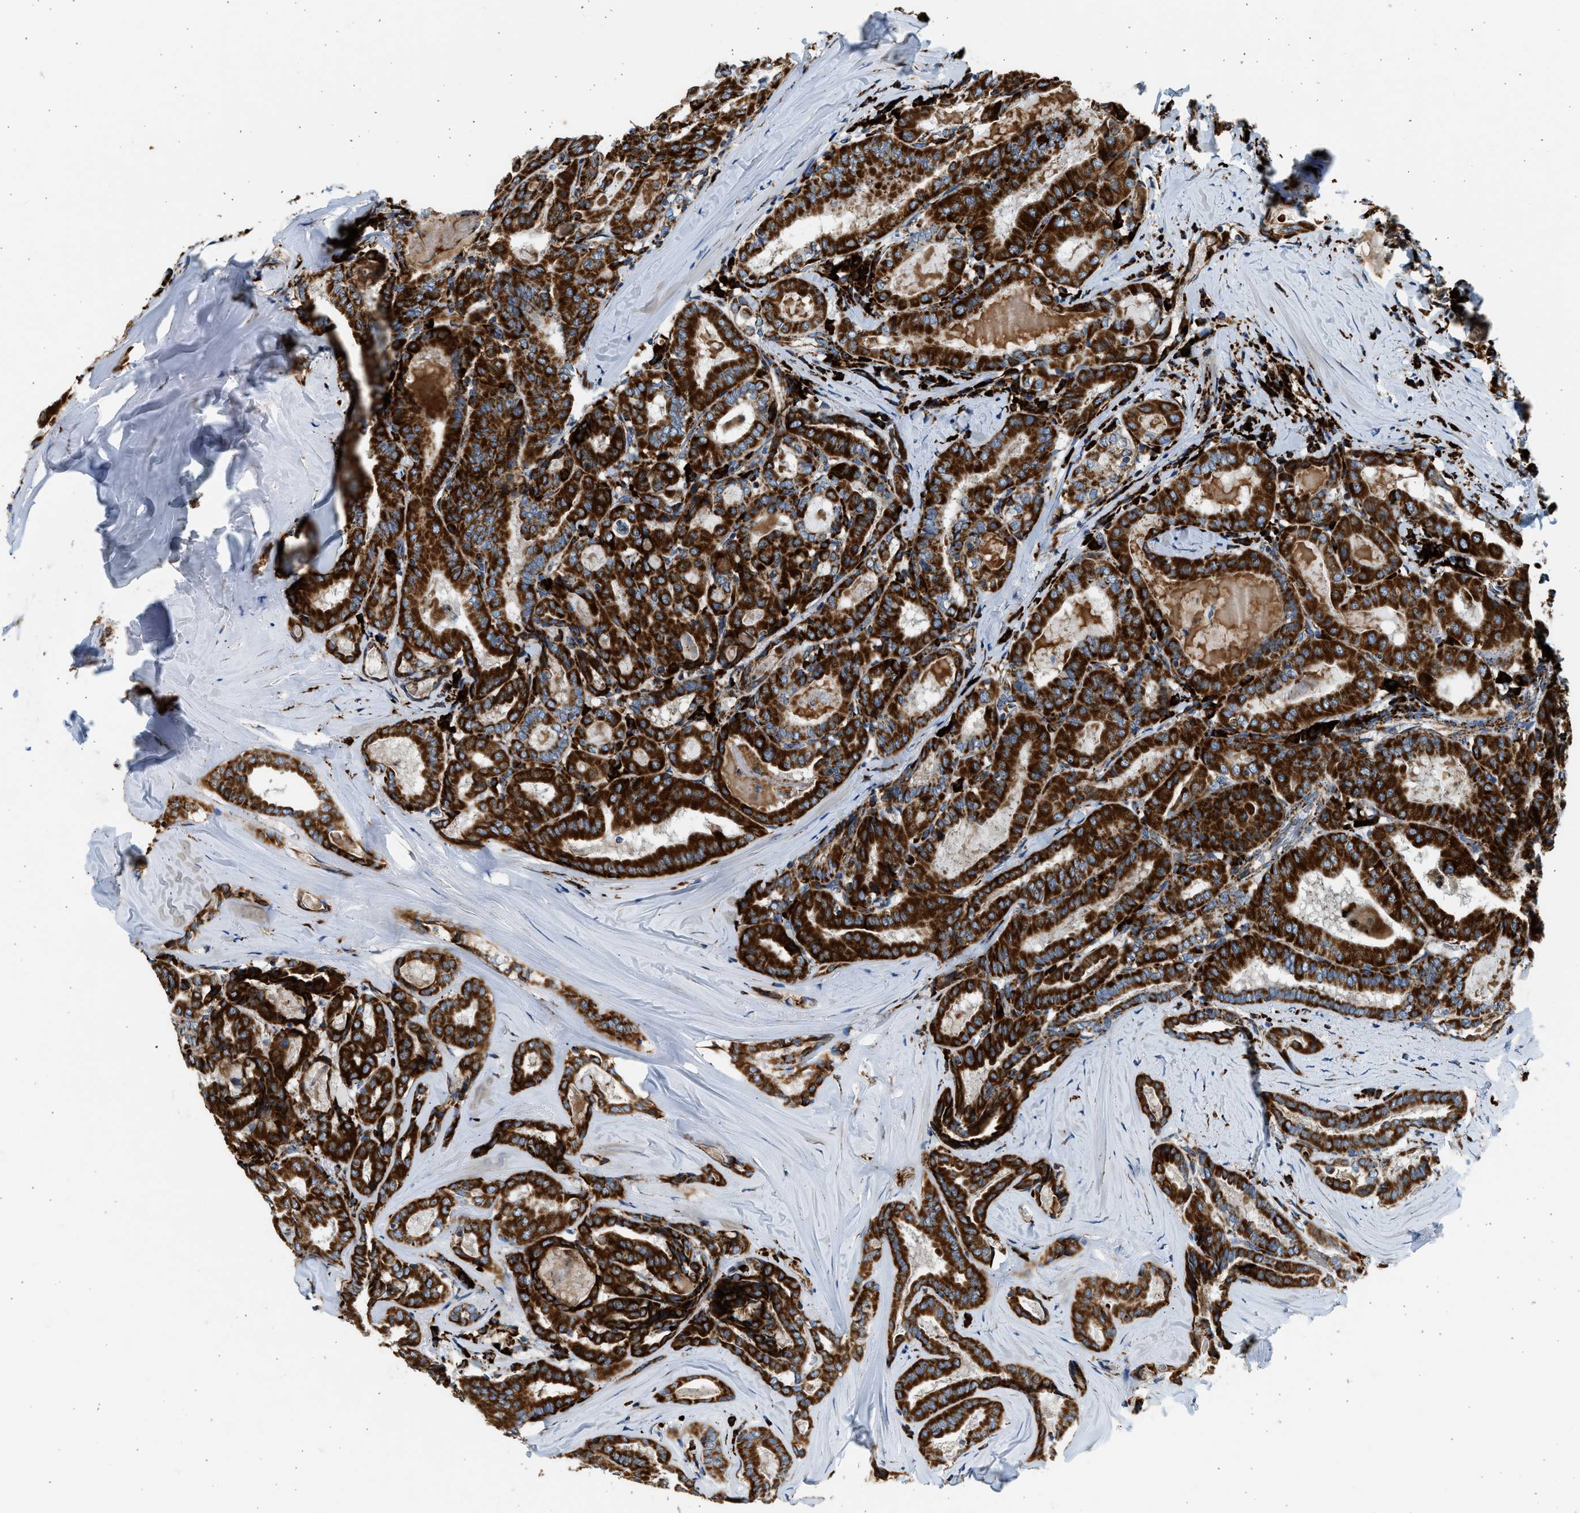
{"staining": {"intensity": "strong", "quantity": ">75%", "location": "cytoplasmic/membranous"}, "tissue": "thyroid cancer", "cell_type": "Tumor cells", "image_type": "cancer", "snomed": [{"axis": "morphology", "description": "Papillary adenocarcinoma, NOS"}, {"axis": "topography", "description": "Thyroid gland"}], "caption": "Protein staining exhibits strong cytoplasmic/membranous expression in about >75% of tumor cells in thyroid papillary adenocarcinoma.", "gene": "KCNMB3", "patient": {"sex": "female", "age": 42}}